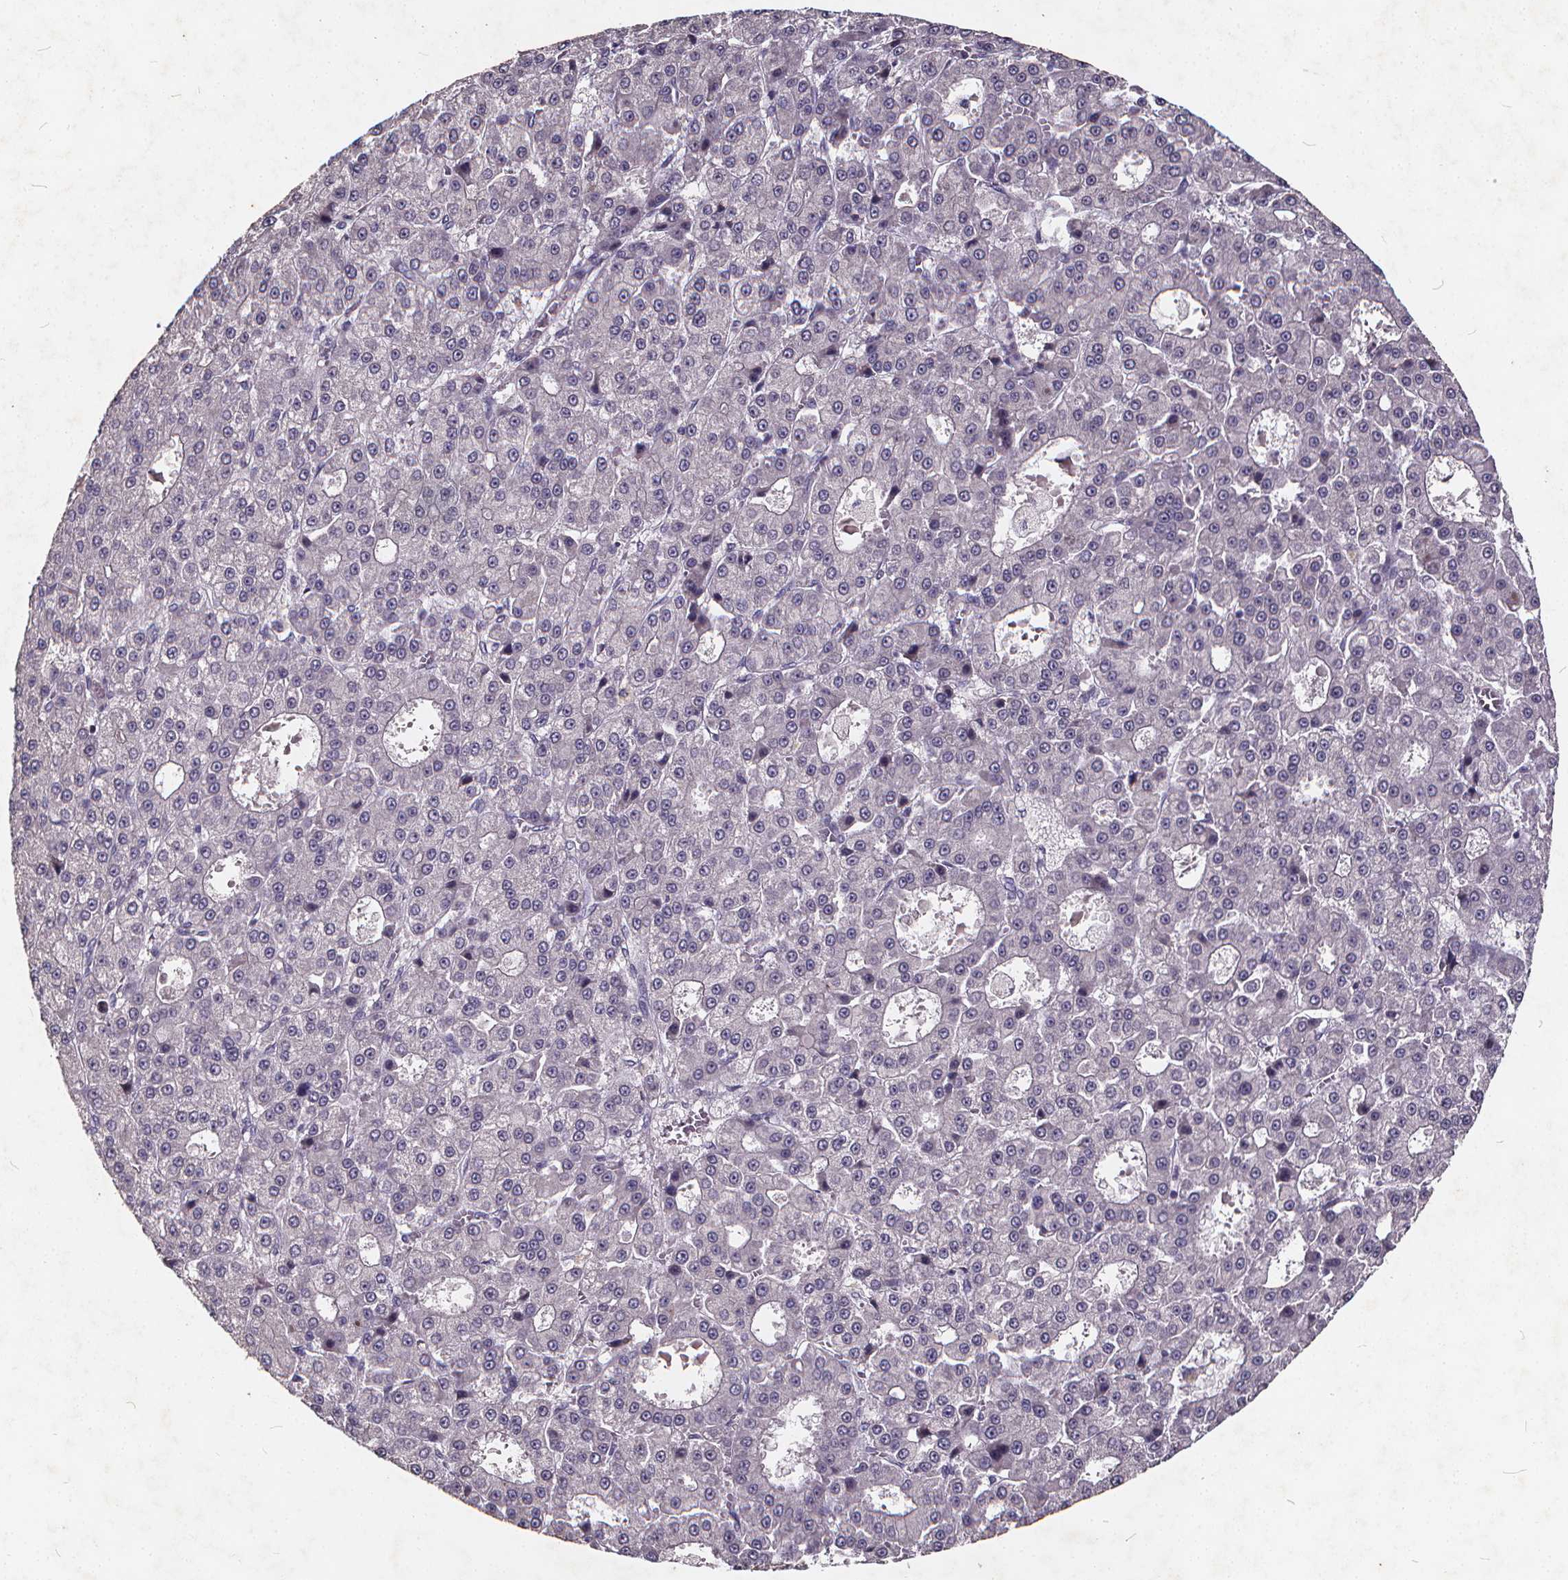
{"staining": {"intensity": "negative", "quantity": "none", "location": "none"}, "tissue": "liver cancer", "cell_type": "Tumor cells", "image_type": "cancer", "snomed": [{"axis": "morphology", "description": "Carcinoma, Hepatocellular, NOS"}, {"axis": "topography", "description": "Liver"}], "caption": "DAB (3,3'-diaminobenzidine) immunohistochemical staining of hepatocellular carcinoma (liver) exhibits no significant staining in tumor cells.", "gene": "TSPAN14", "patient": {"sex": "male", "age": 70}}